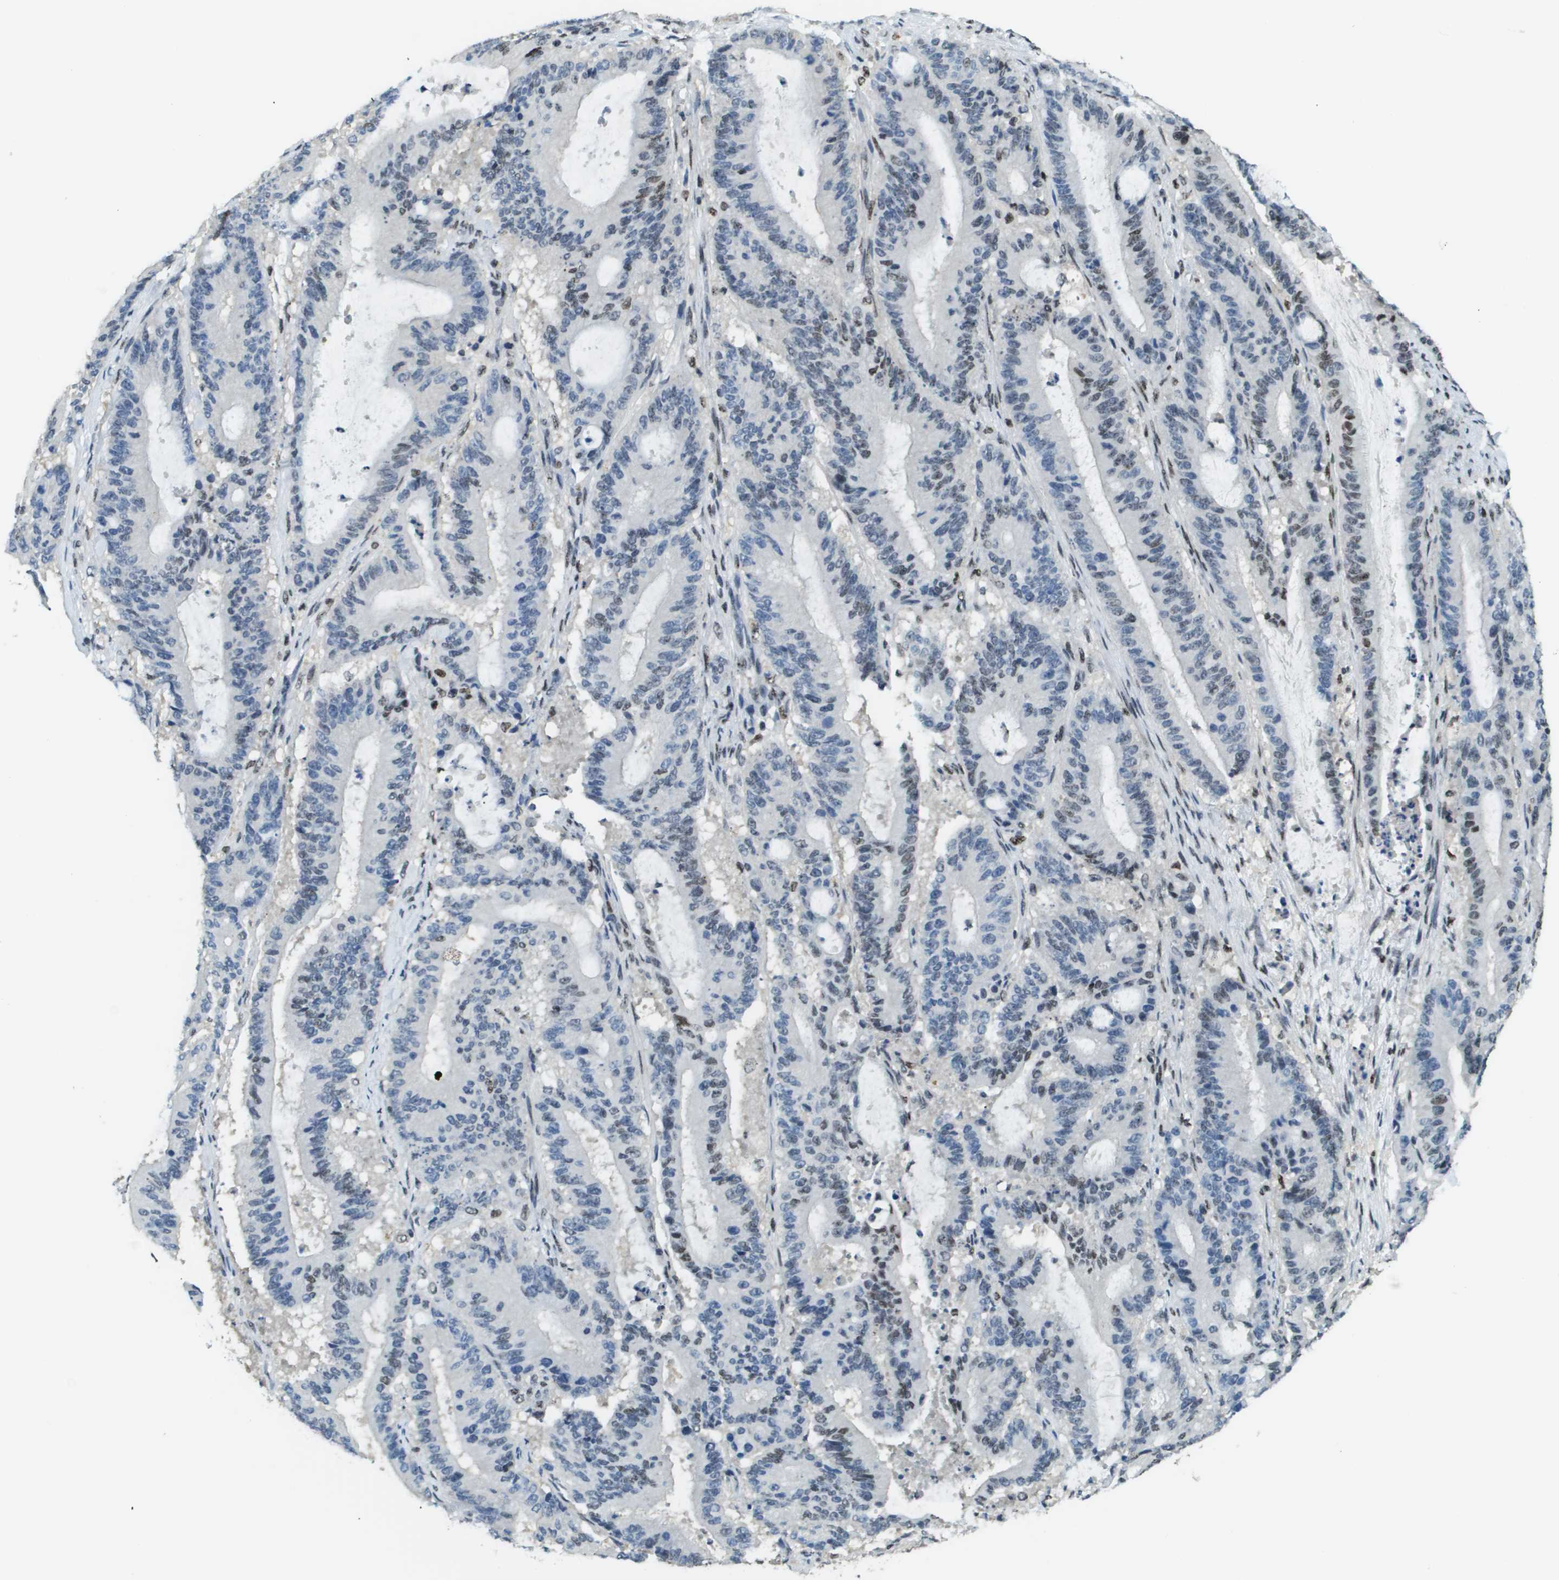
{"staining": {"intensity": "weak", "quantity": "<25%", "location": "nuclear"}, "tissue": "liver cancer", "cell_type": "Tumor cells", "image_type": "cancer", "snomed": [{"axis": "morphology", "description": "Cholangiocarcinoma"}, {"axis": "topography", "description": "Liver"}], "caption": "DAB immunohistochemical staining of human liver cancer (cholangiocarcinoma) displays no significant positivity in tumor cells.", "gene": "SP100", "patient": {"sex": "female", "age": 73}}